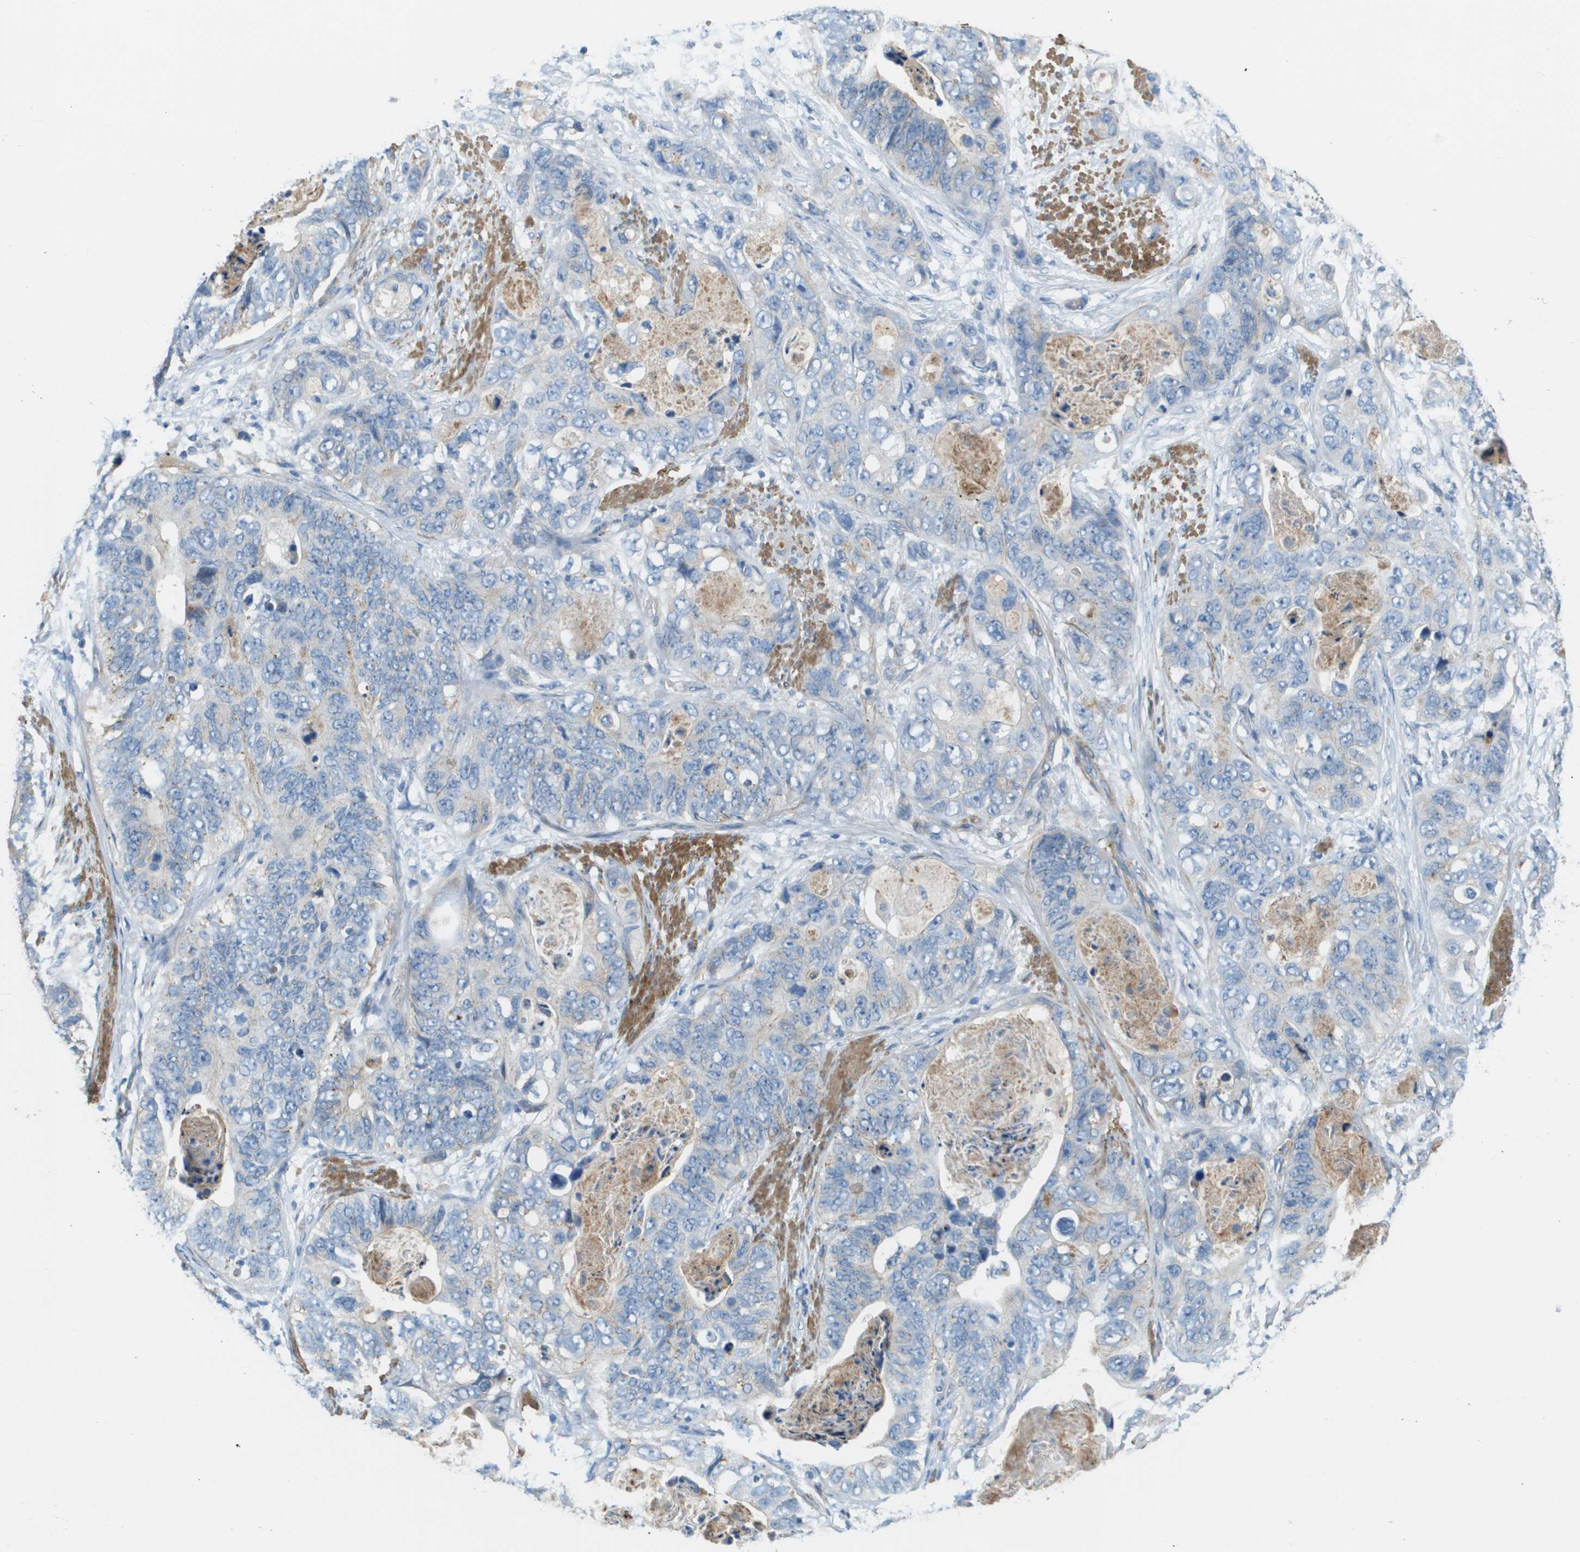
{"staining": {"intensity": "negative", "quantity": "none", "location": "none"}, "tissue": "stomach cancer", "cell_type": "Tumor cells", "image_type": "cancer", "snomed": [{"axis": "morphology", "description": "Adenocarcinoma, NOS"}, {"axis": "topography", "description": "Stomach"}], "caption": "Photomicrograph shows no protein expression in tumor cells of stomach cancer tissue.", "gene": "MYH11", "patient": {"sex": "female", "age": 89}}